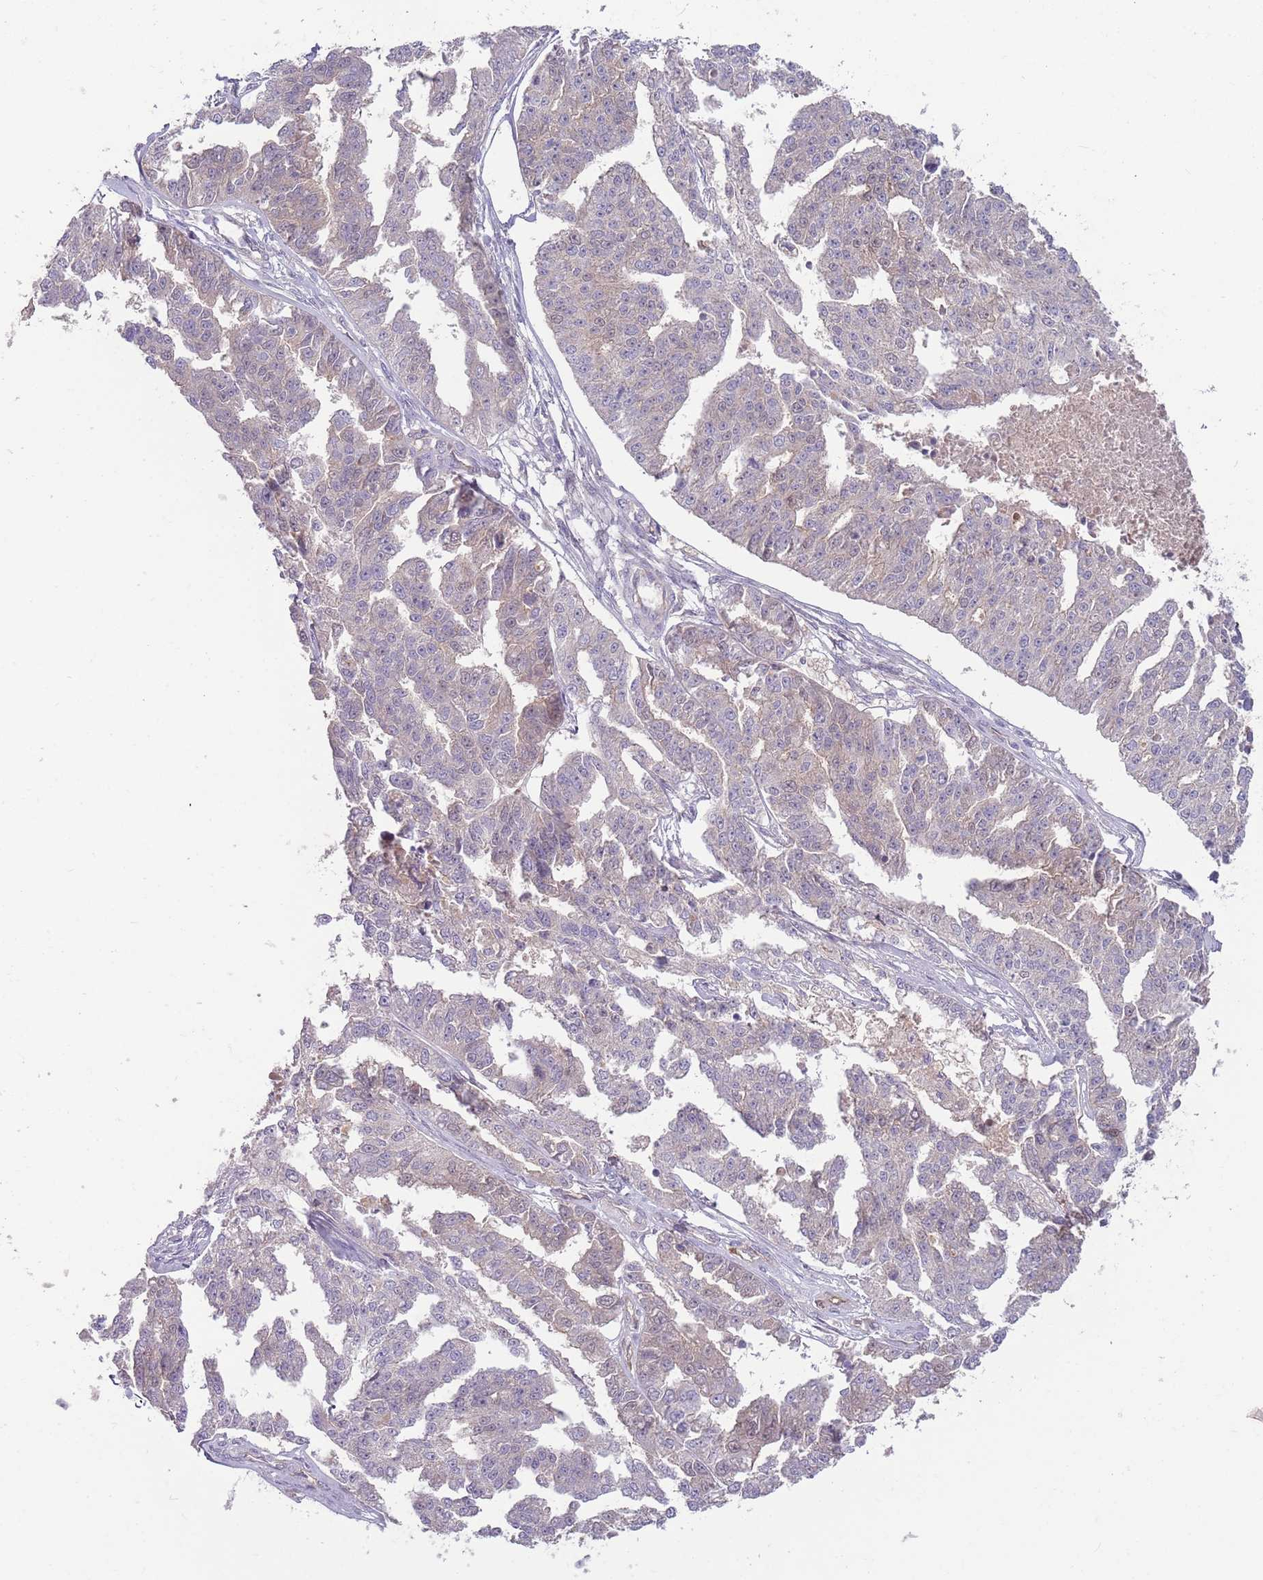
{"staining": {"intensity": "negative", "quantity": "none", "location": "none"}, "tissue": "ovarian cancer", "cell_type": "Tumor cells", "image_type": "cancer", "snomed": [{"axis": "morphology", "description": "Cystadenocarcinoma, serous, NOS"}, {"axis": "topography", "description": "Ovary"}], "caption": "Ovarian cancer was stained to show a protein in brown. There is no significant expression in tumor cells. (Stains: DAB immunohistochemistry (IHC) with hematoxylin counter stain, Microscopy: brightfield microscopy at high magnification).", "gene": "SAV1", "patient": {"sex": "female", "age": 58}}